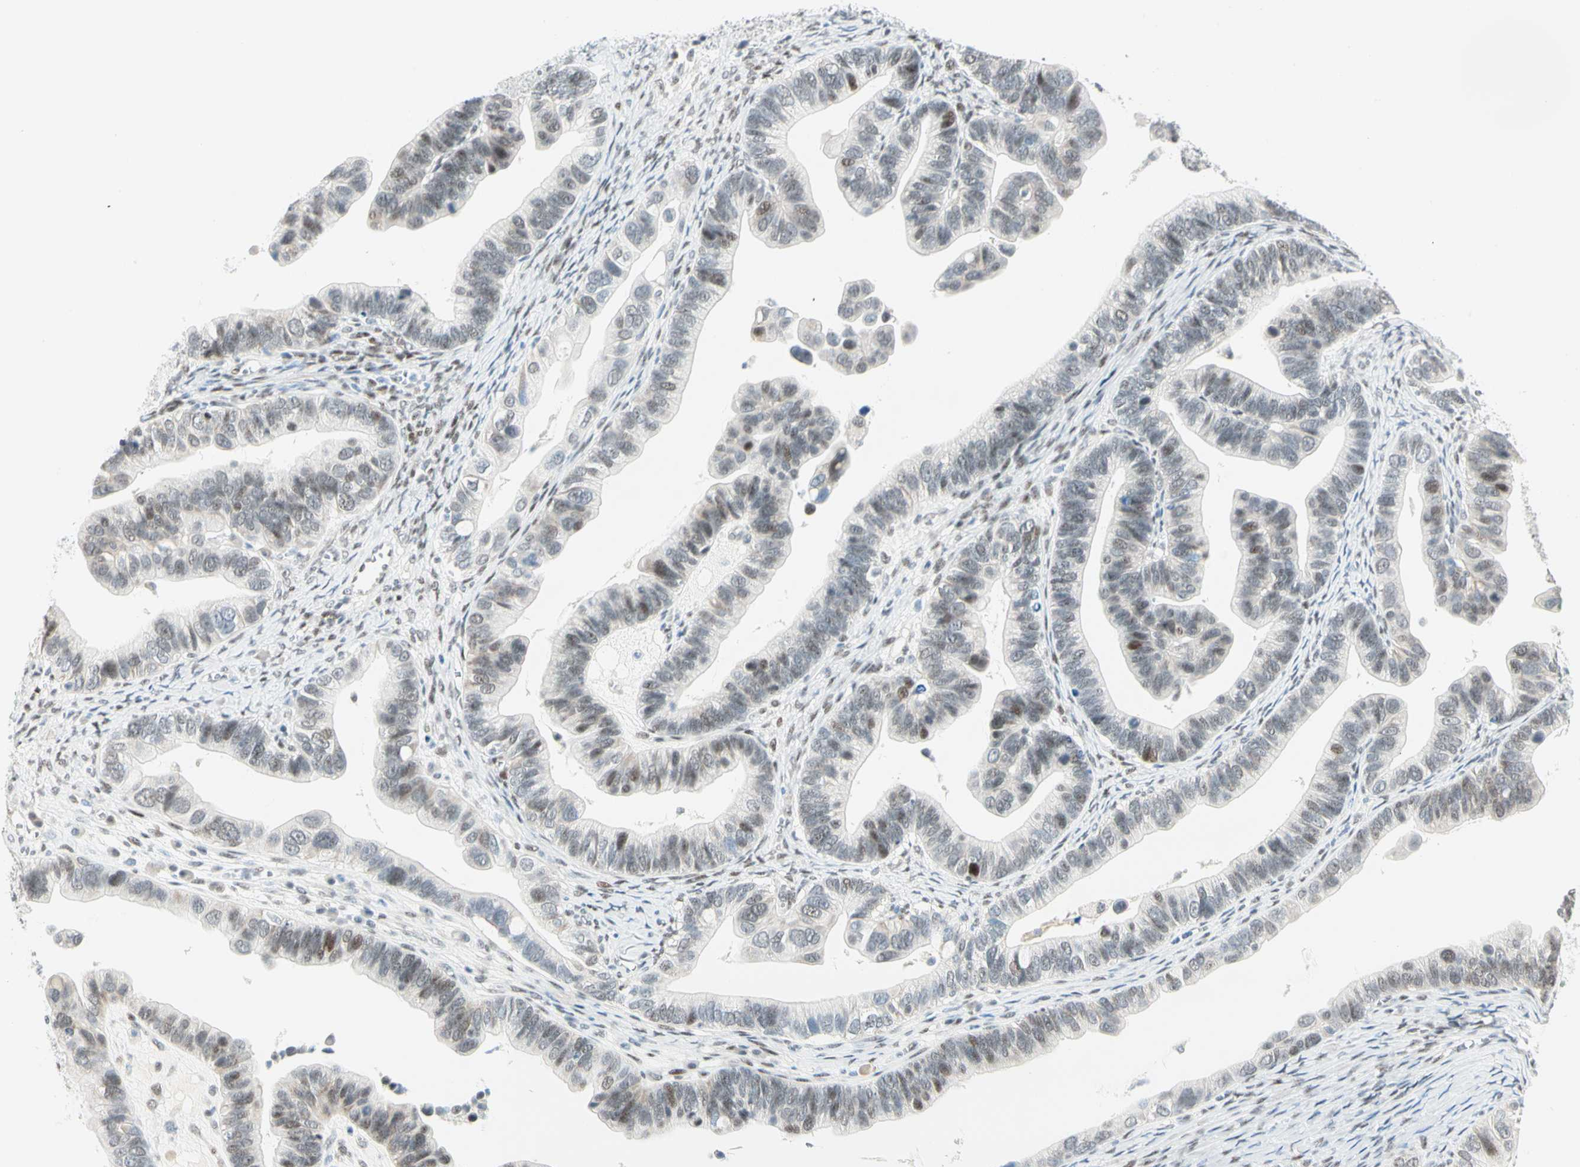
{"staining": {"intensity": "weak", "quantity": "<25%", "location": "nuclear"}, "tissue": "ovarian cancer", "cell_type": "Tumor cells", "image_type": "cancer", "snomed": [{"axis": "morphology", "description": "Cystadenocarcinoma, serous, NOS"}, {"axis": "topography", "description": "Ovary"}], "caption": "Tumor cells are negative for protein expression in human ovarian cancer.", "gene": "PKNOX1", "patient": {"sex": "female", "age": 56}}